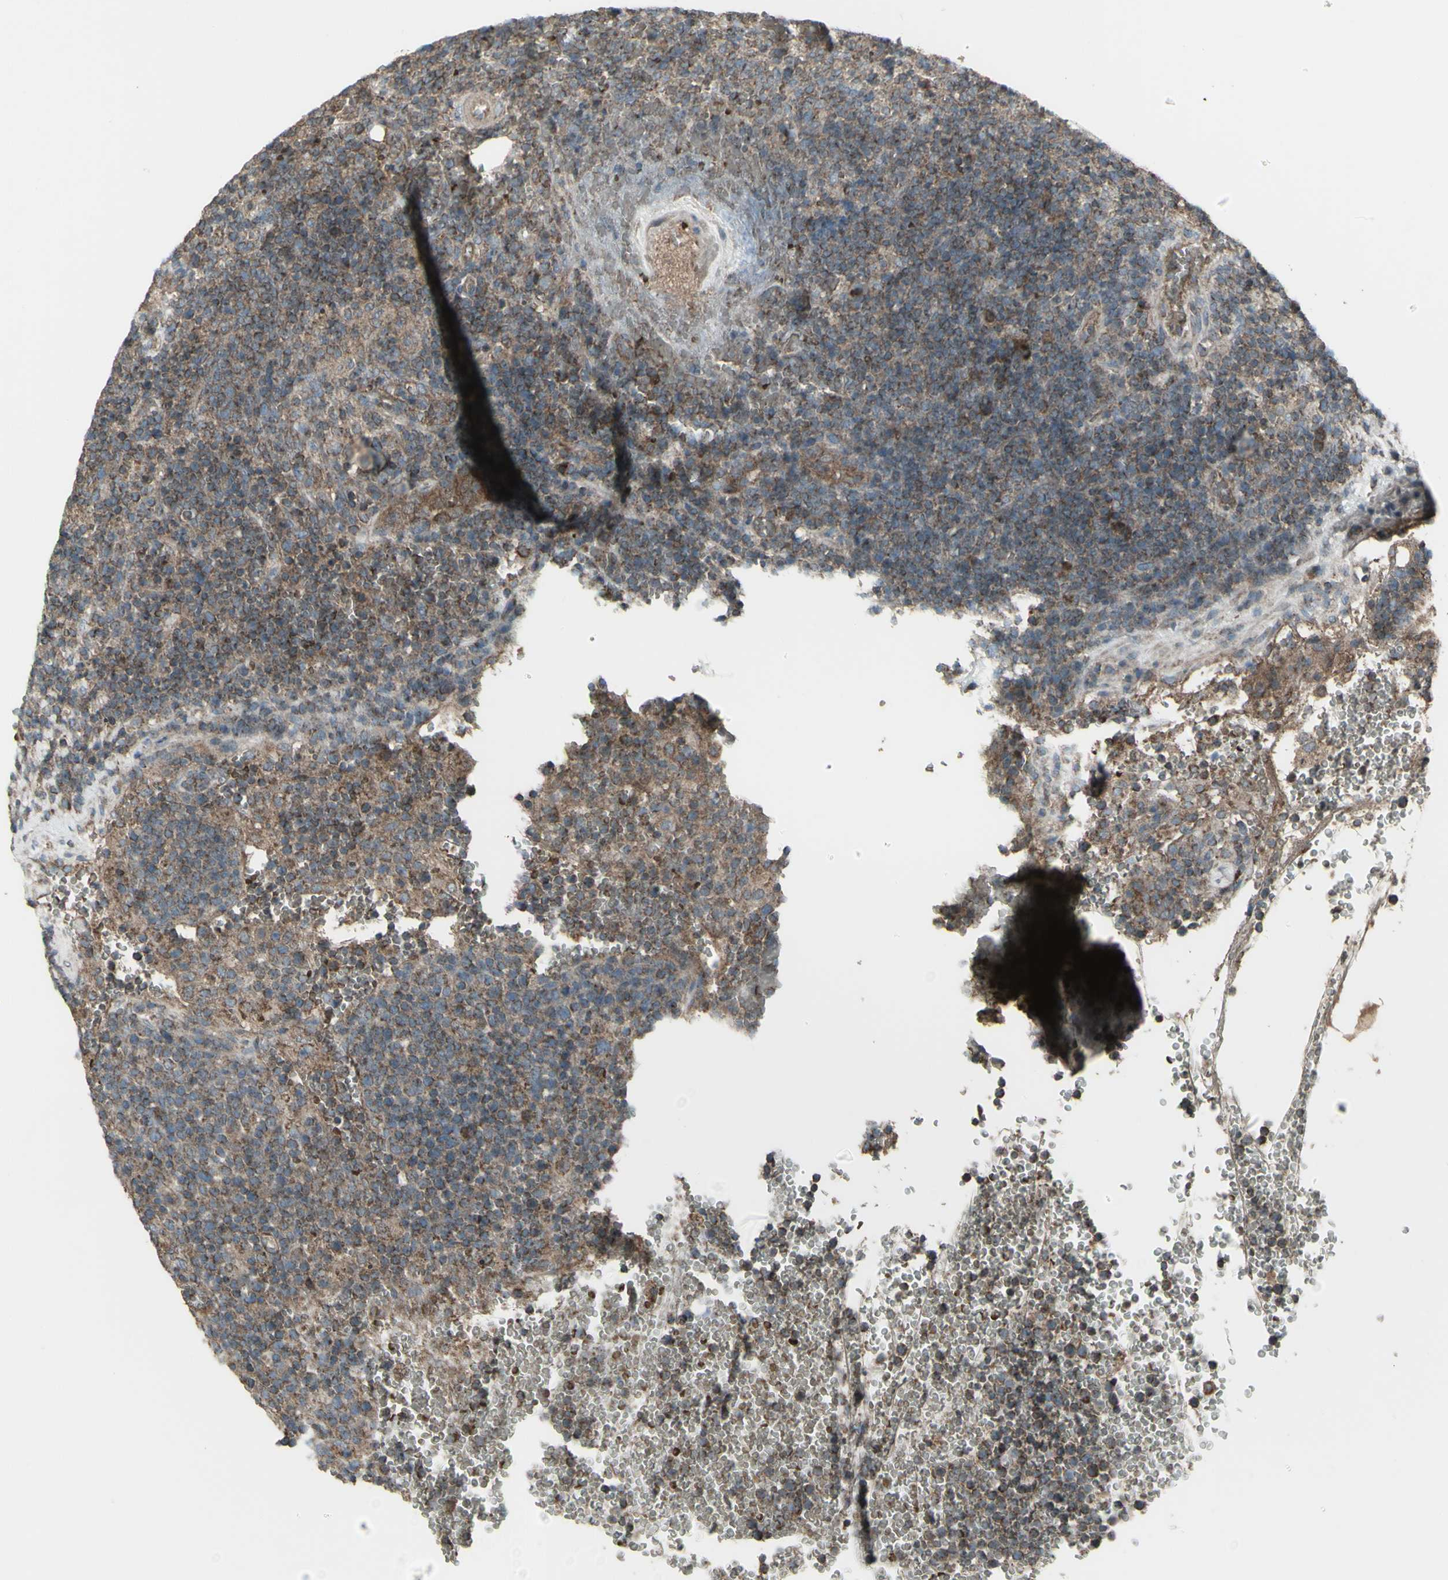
{"staining": {"intensity": "weak", "quantity": ">75%", "location": "cytoplasmic/membranous"}, "tissue": "lymphoma", "cell_type": "Tumor cells", "image_type": "cancer", "snomed": [{"axis": "morphology", "description": "Malignant lymphoma, non-Hodgkin's type, High grade"}, {"axis": "topography", "description": "Lymph node"}], "caption": "Immunohistochemical staining of lymphoma displays low levels of weak cytoplasmic/membranous staining in about >75% of tumor cells. Using DAB (brown) and hematoxylin (blue) stains, captured at high magnification using brightfield microscopy.", "gene": "SHC1", "patient": {"sex": "male", "age": 61}}